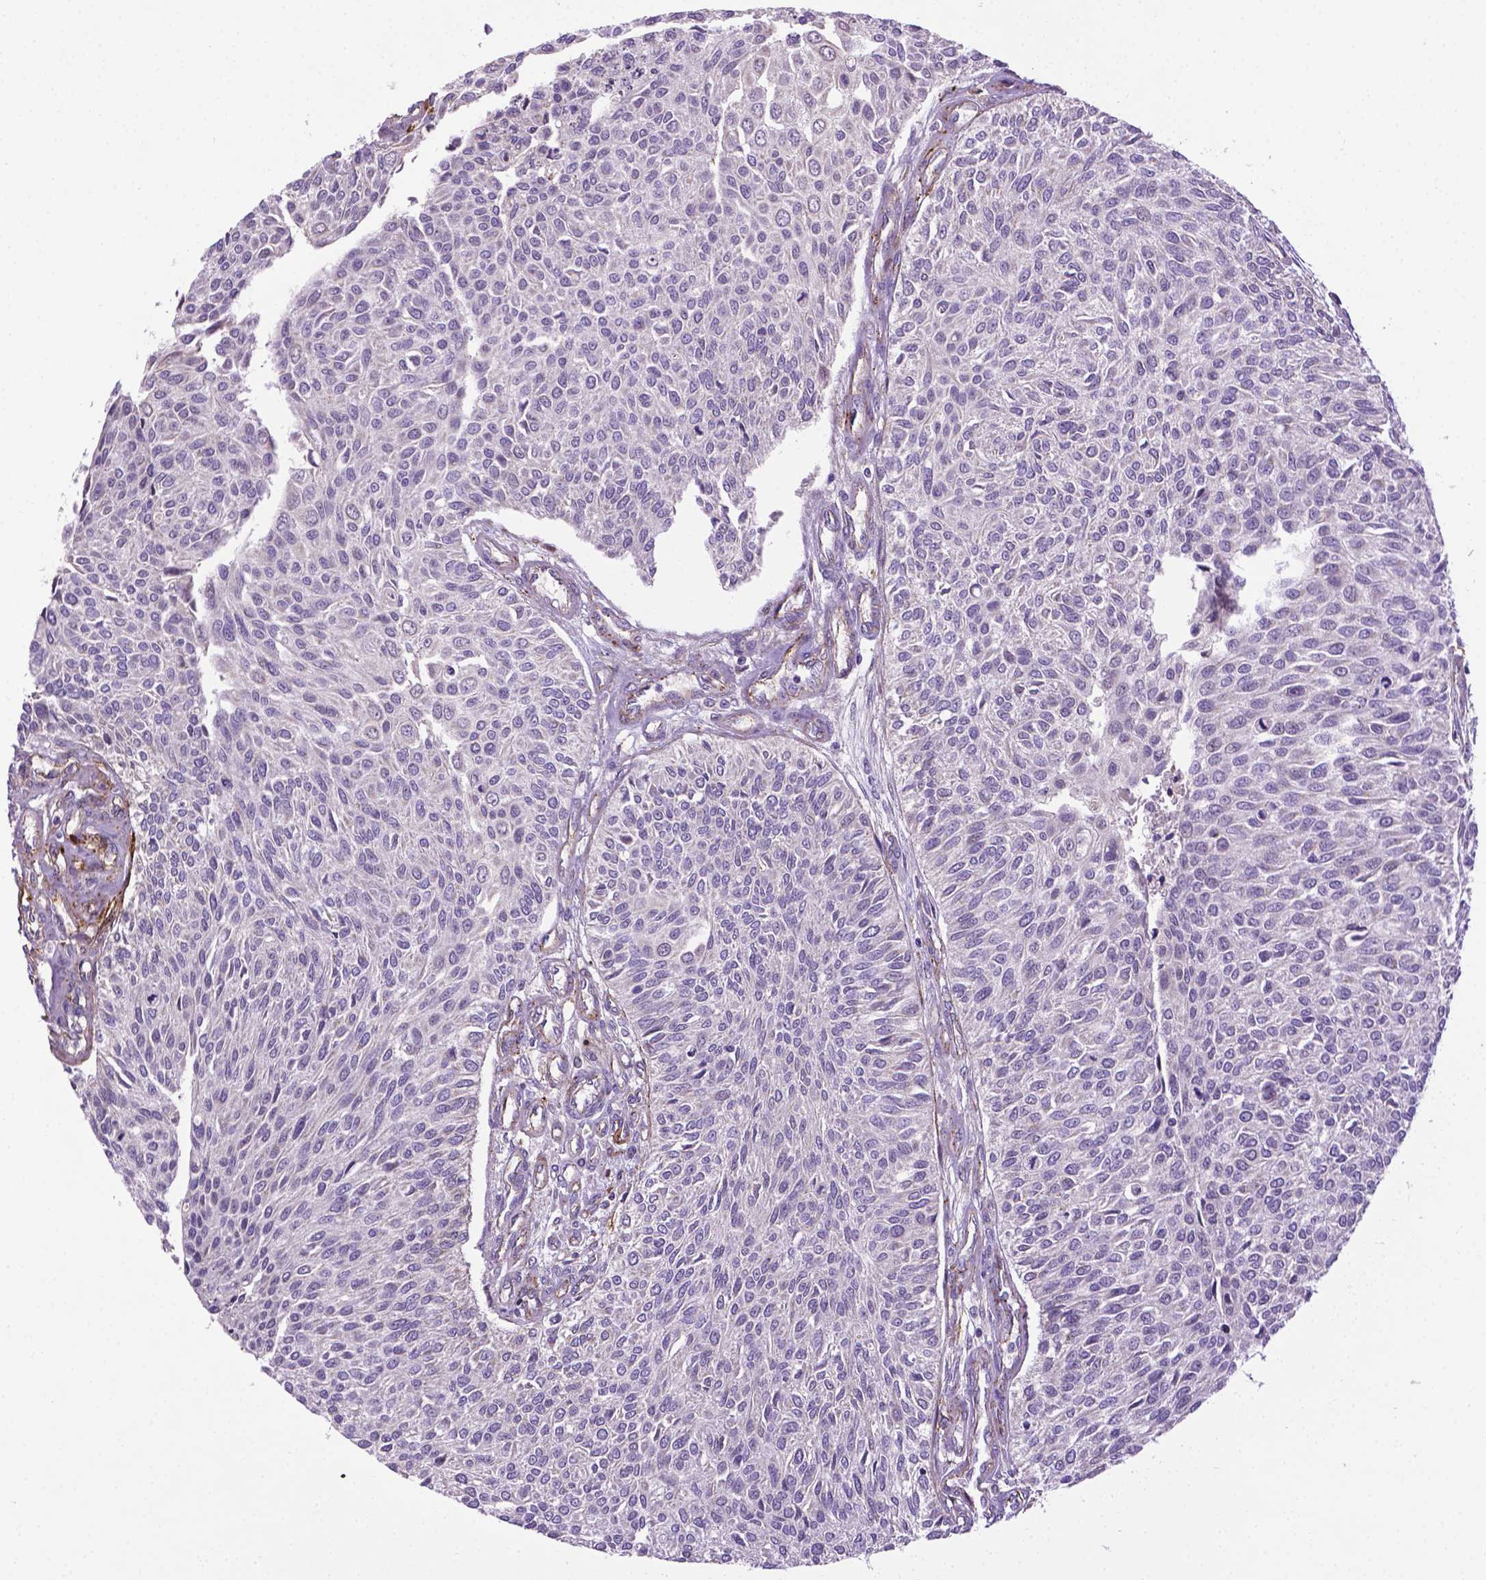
{"staining": {"intensity": "negative", "quantity": "none", "location": "none"}, "tissue": "urothelial cancer", "cell_type": "Tumor cells", "image_type": "cancer", "snomed": [{"axis": "morphology", "description": "Urothelial carcinoma, NOS"}, {"axis": "topography", "description": "Urinary bladder"}], "caption": "IHC of transitional cell carcinoma exhibits no positivity in tumor cells.", "gene": "CCER2", "patient": {"sex": "male", "age": 55}}